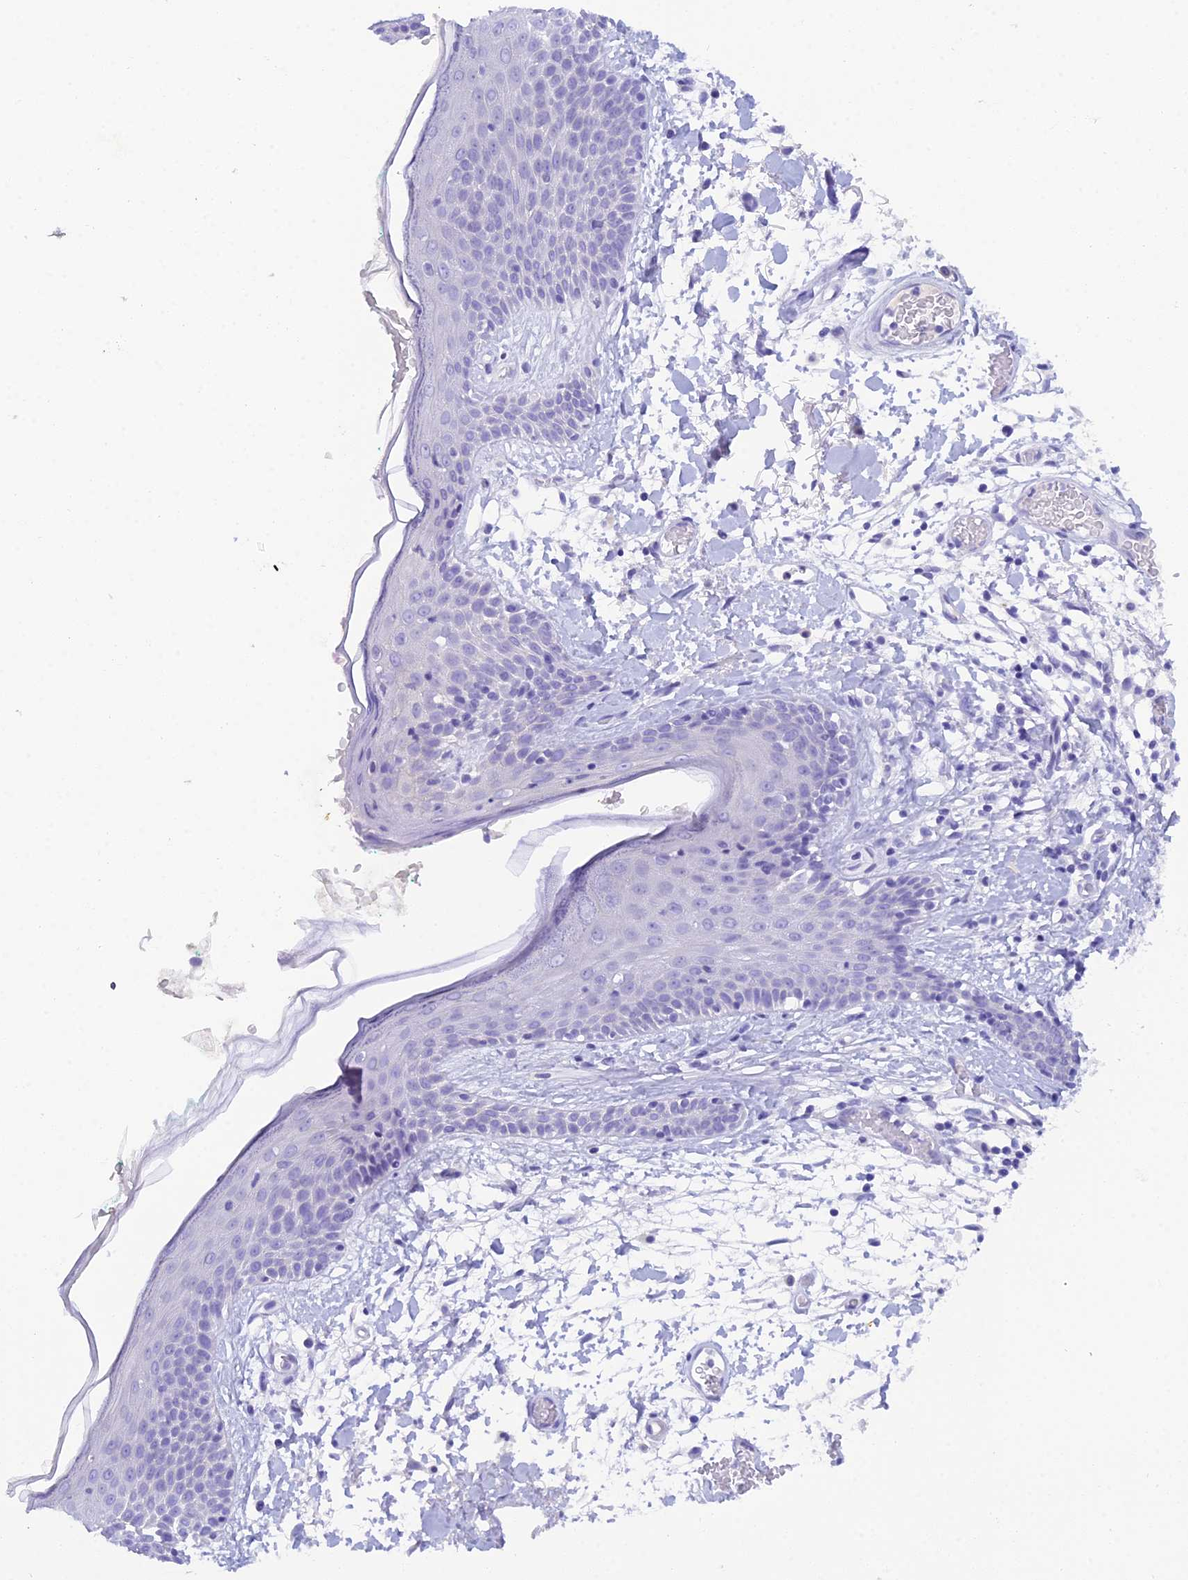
{"staining": {"intensity": "negative", "quantity": "none", "location": "none"}, "tissue": "skin", "cell_type": "Fibroblasts", "image_type": "normal", "snomed": [{"axis": "morphology", "description": "Normal tissue, NOS"}, {"axis": "topography", "description": "Skin"}], "caption": "Human skin stained for a protein using immunohistochemistry demonstrates no staining in fibroblasts.", "gene": "REG1A", "patient": {"sex": "male", "age": 79}}